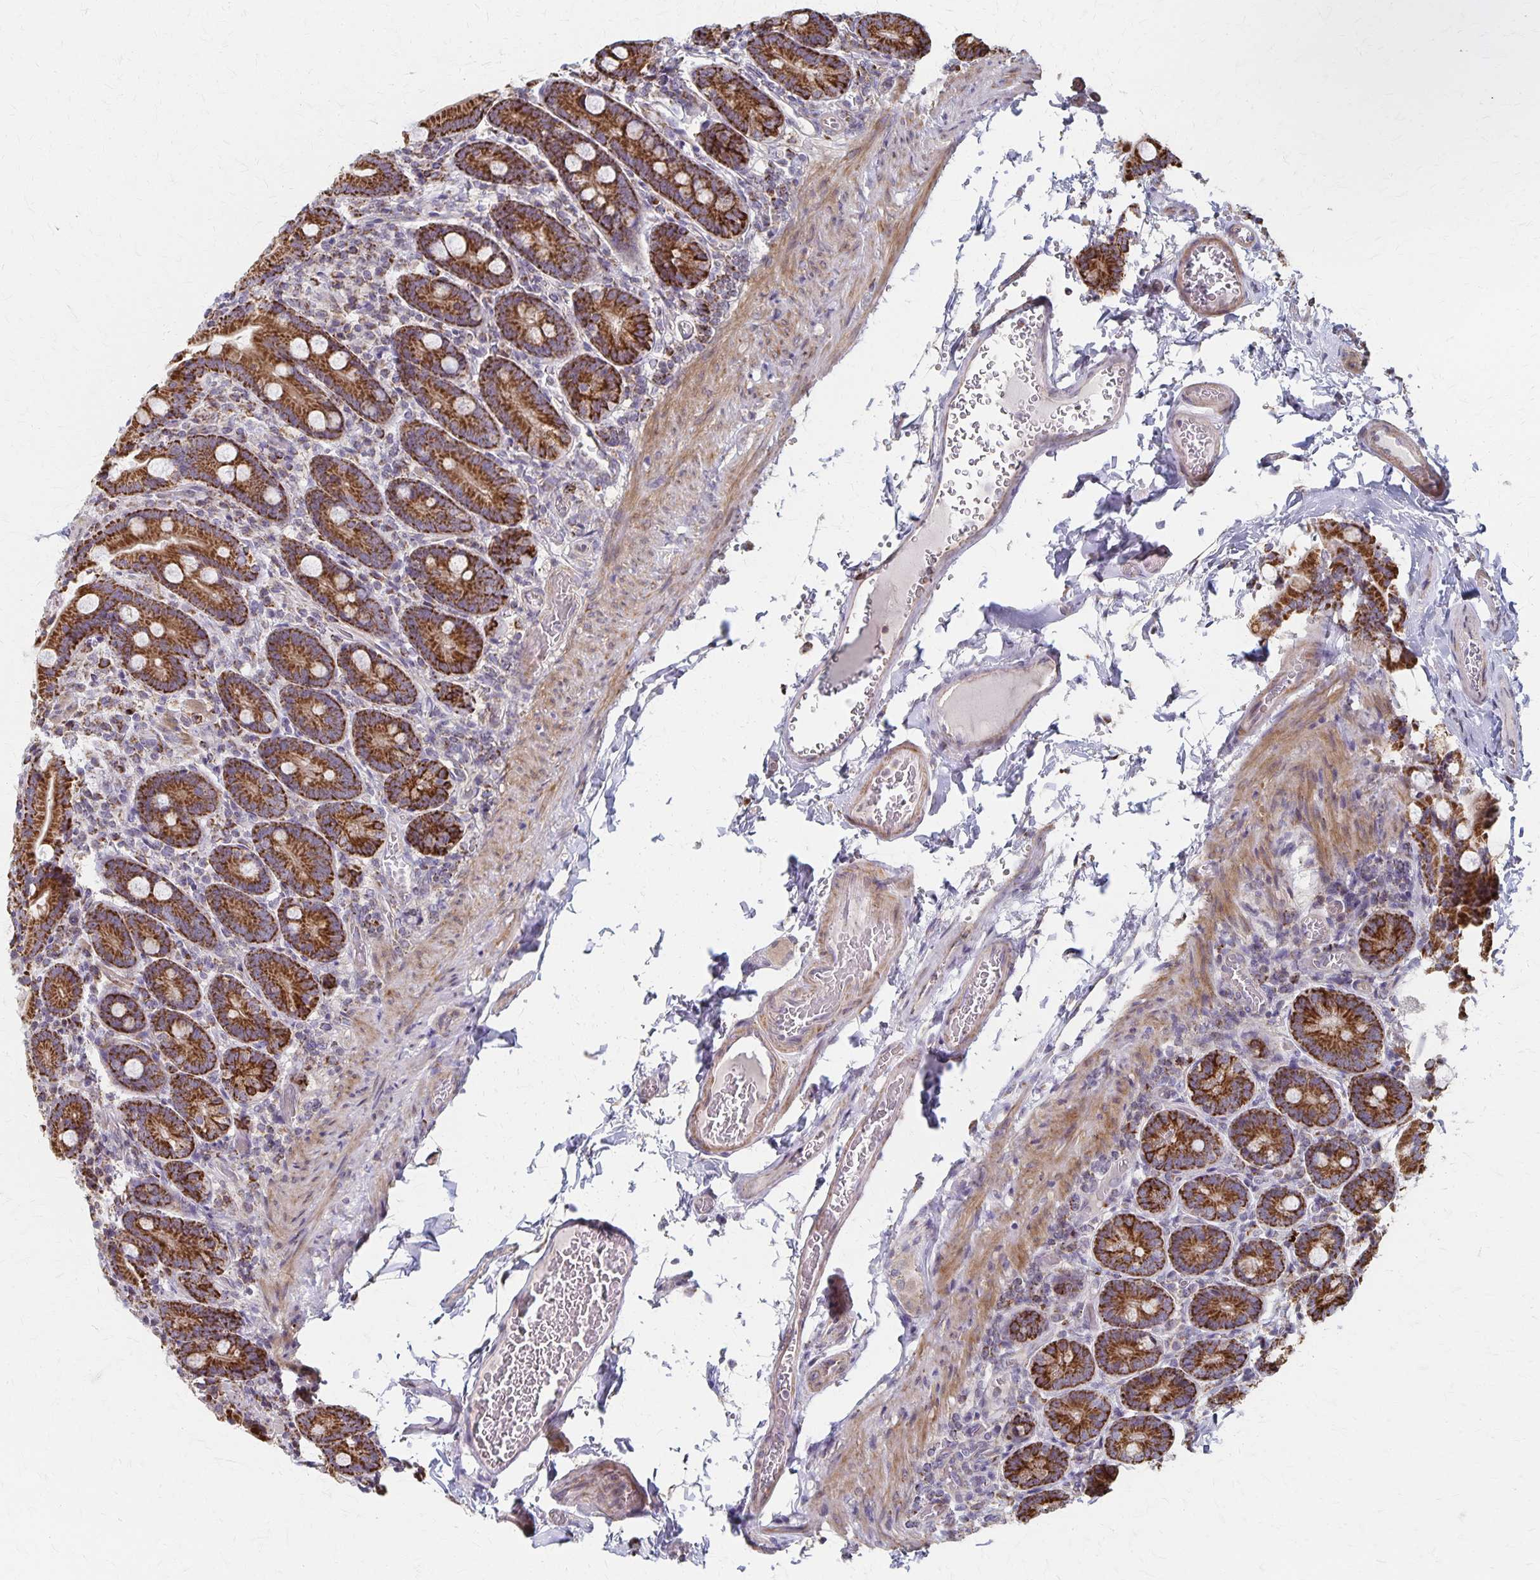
{"staining": {"intensity": "strong", "quantity": ">75%", "location": "cytoplasmic/membranous"}, "tissue": "duodenum", "cell_type": "Glandular cells", "image_type": "normal", "snomed": [{"axis": "morphology", "description": "Normal tissue, NOS"}, {"axis": "topography", "description": "Duodenum"}], "caption": "Protein staining of benign duodenum shows strong cytoplasmic/membranous staining in approximately >75% of glandular cells. The staining was performed using DAB to visualize the protein expression in brown, while the nuclei were stained in blue with hematoxylin (Magnification: 20x).", "gene": "DYRK4", "patient": {"sex": "female", "age": 62}}